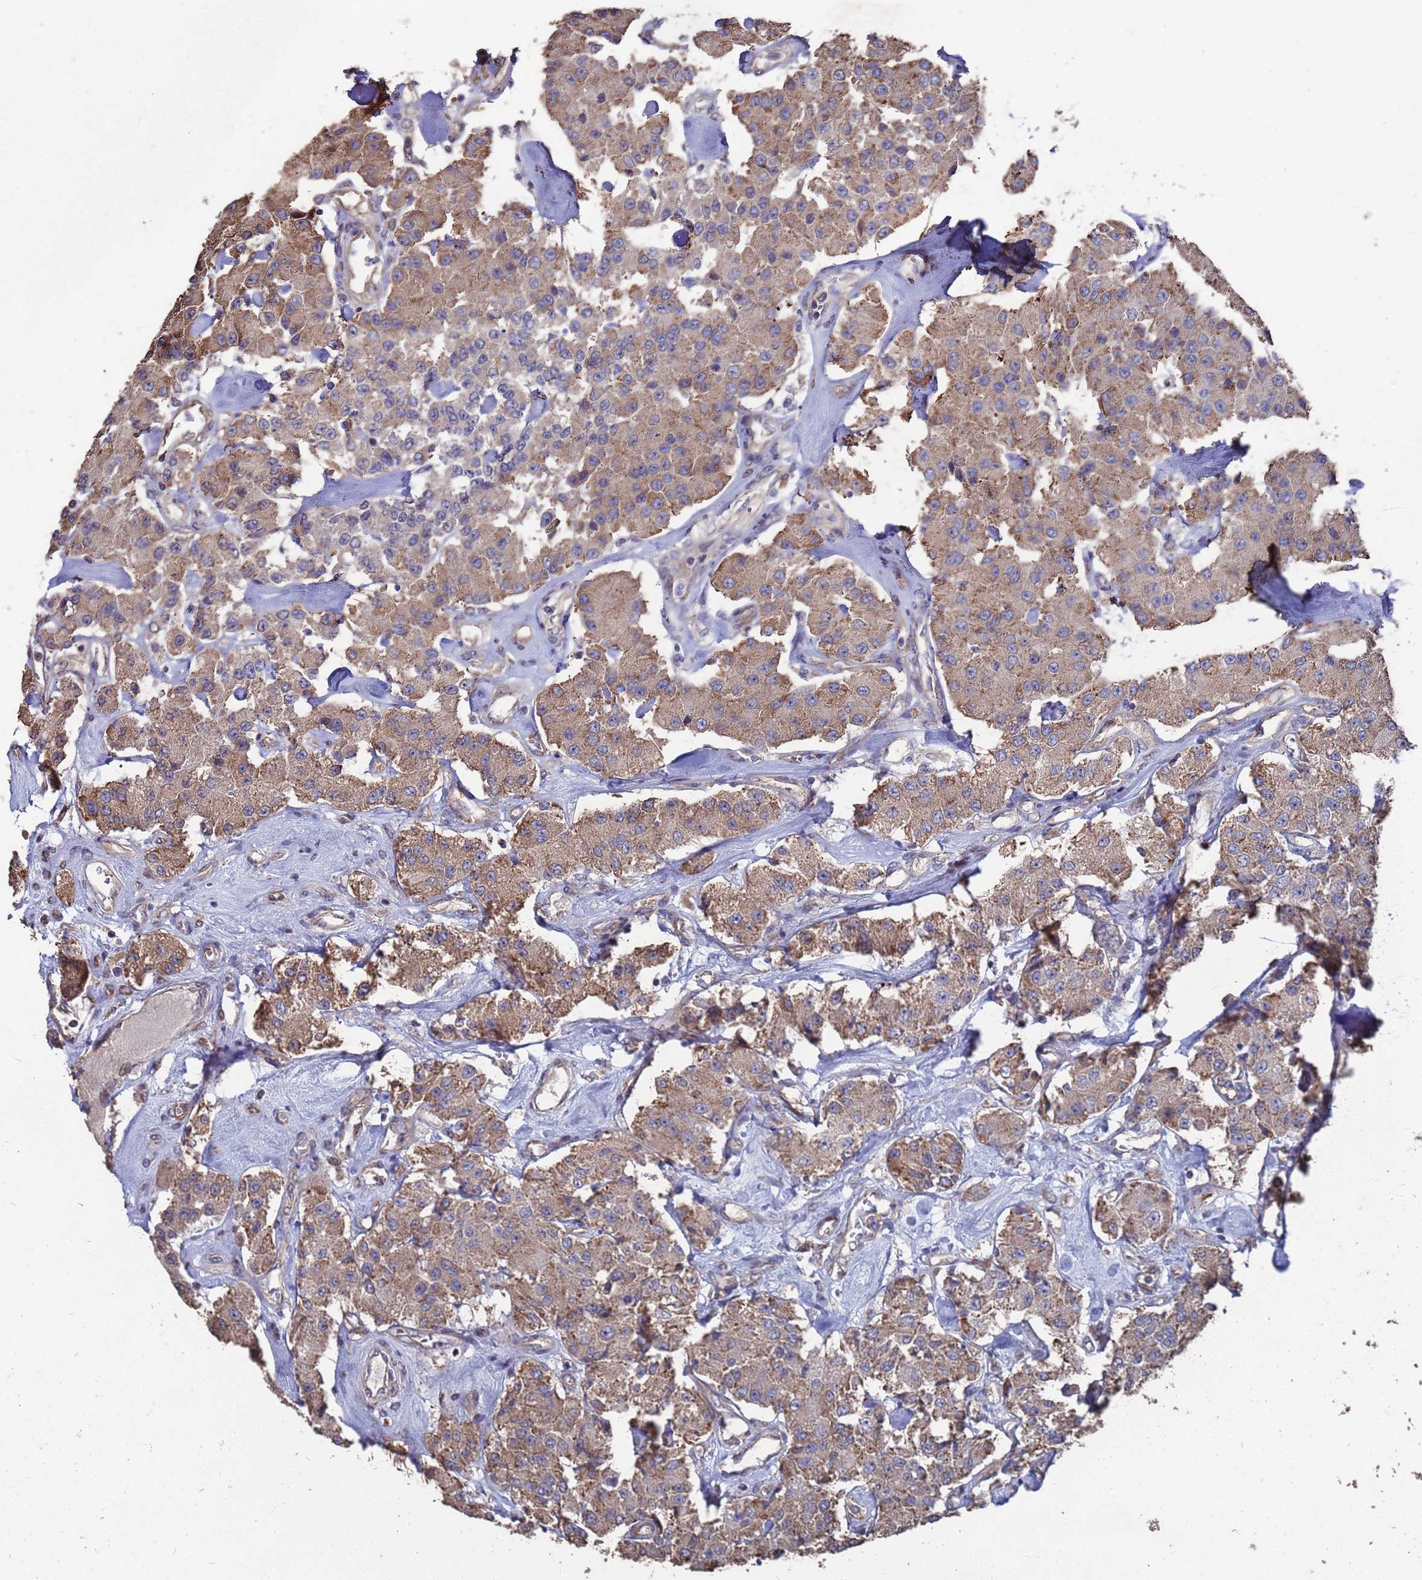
{"staining": {"intensity": "moderate", "quantity": ">75%", "location": "cytoplasmic/membranous"}, "tissue": "carcinoid", "cell_type": "Tumor cells", "image_type": "cancer", "snomed": [{"axis": "morphology", "description": "Carcinoid, malignant, NOS"}, {"axis": "topography", "description": "Pancreas"}], "caption": "Immunohistochemical staining of human carcinoid (malignant) shows moderate cytoplasmic/membranous protein staining in about >75% of tumor cells. (Brightfield microscopy of DAB IHC at high magnification).", "gene": "CFAP119", "patient": {"sex": "male", "age": 41}}